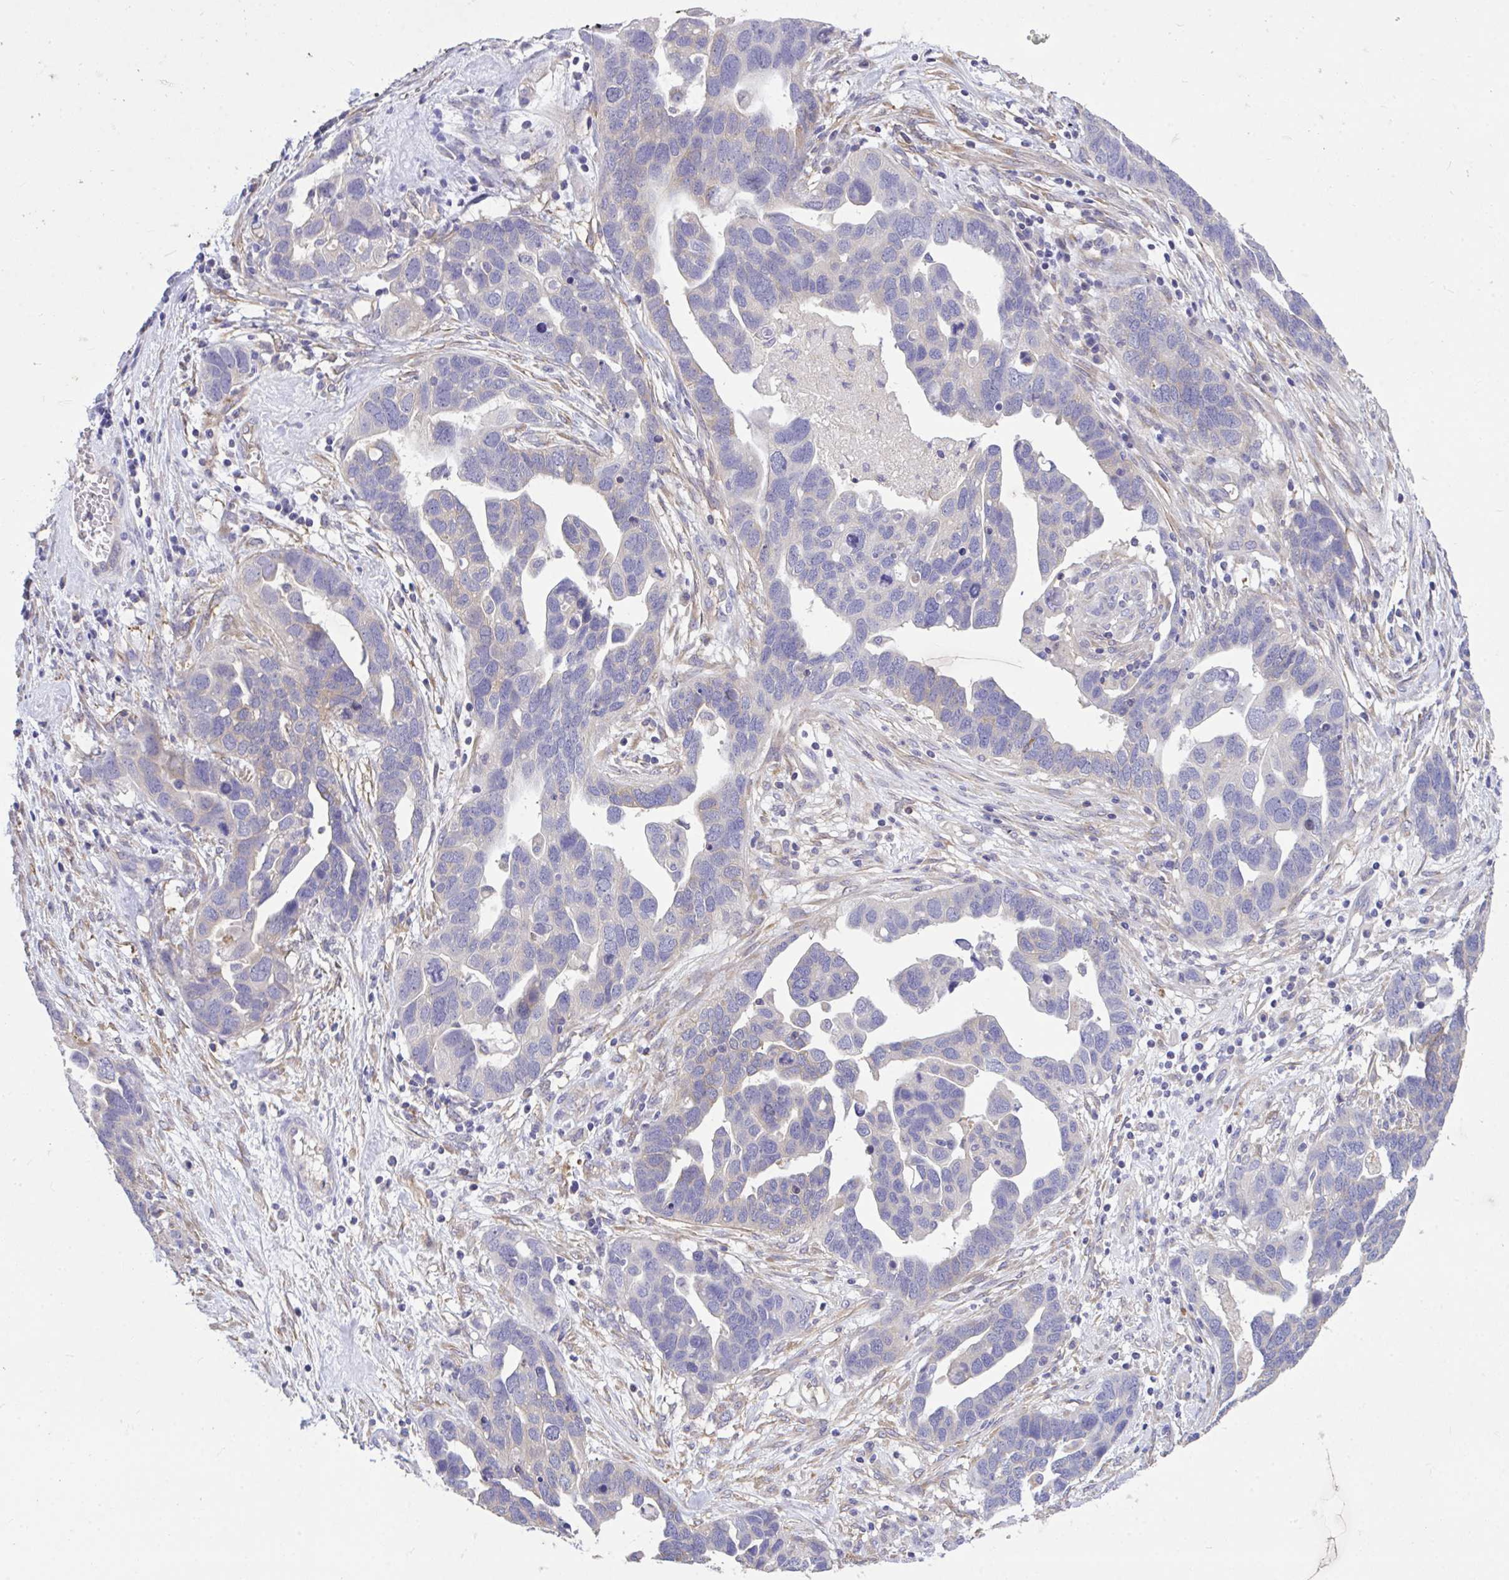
{"staining": {"intensity": "weak", "quantity": "<25%", "location": "cytoplasmic/membranous"}, "tissue": "ovarian cancer", "cell_type": "Tumor cells", "image_type": "cancer", "snomed": [{"axis": "morphology", "description": "Cystadenocarcinoma, serous, NOS"}, {"axis": "topography", "description": "Ovary"}], "caption": "A high-resolution photomicrograph shows immunohistochemistry staining of serous cystadenocarcinoma (ovarian), which reveals no significant expression in tumor cells.", "gene": "MPC2", "patient": {"sex": "female", "age": 54}}